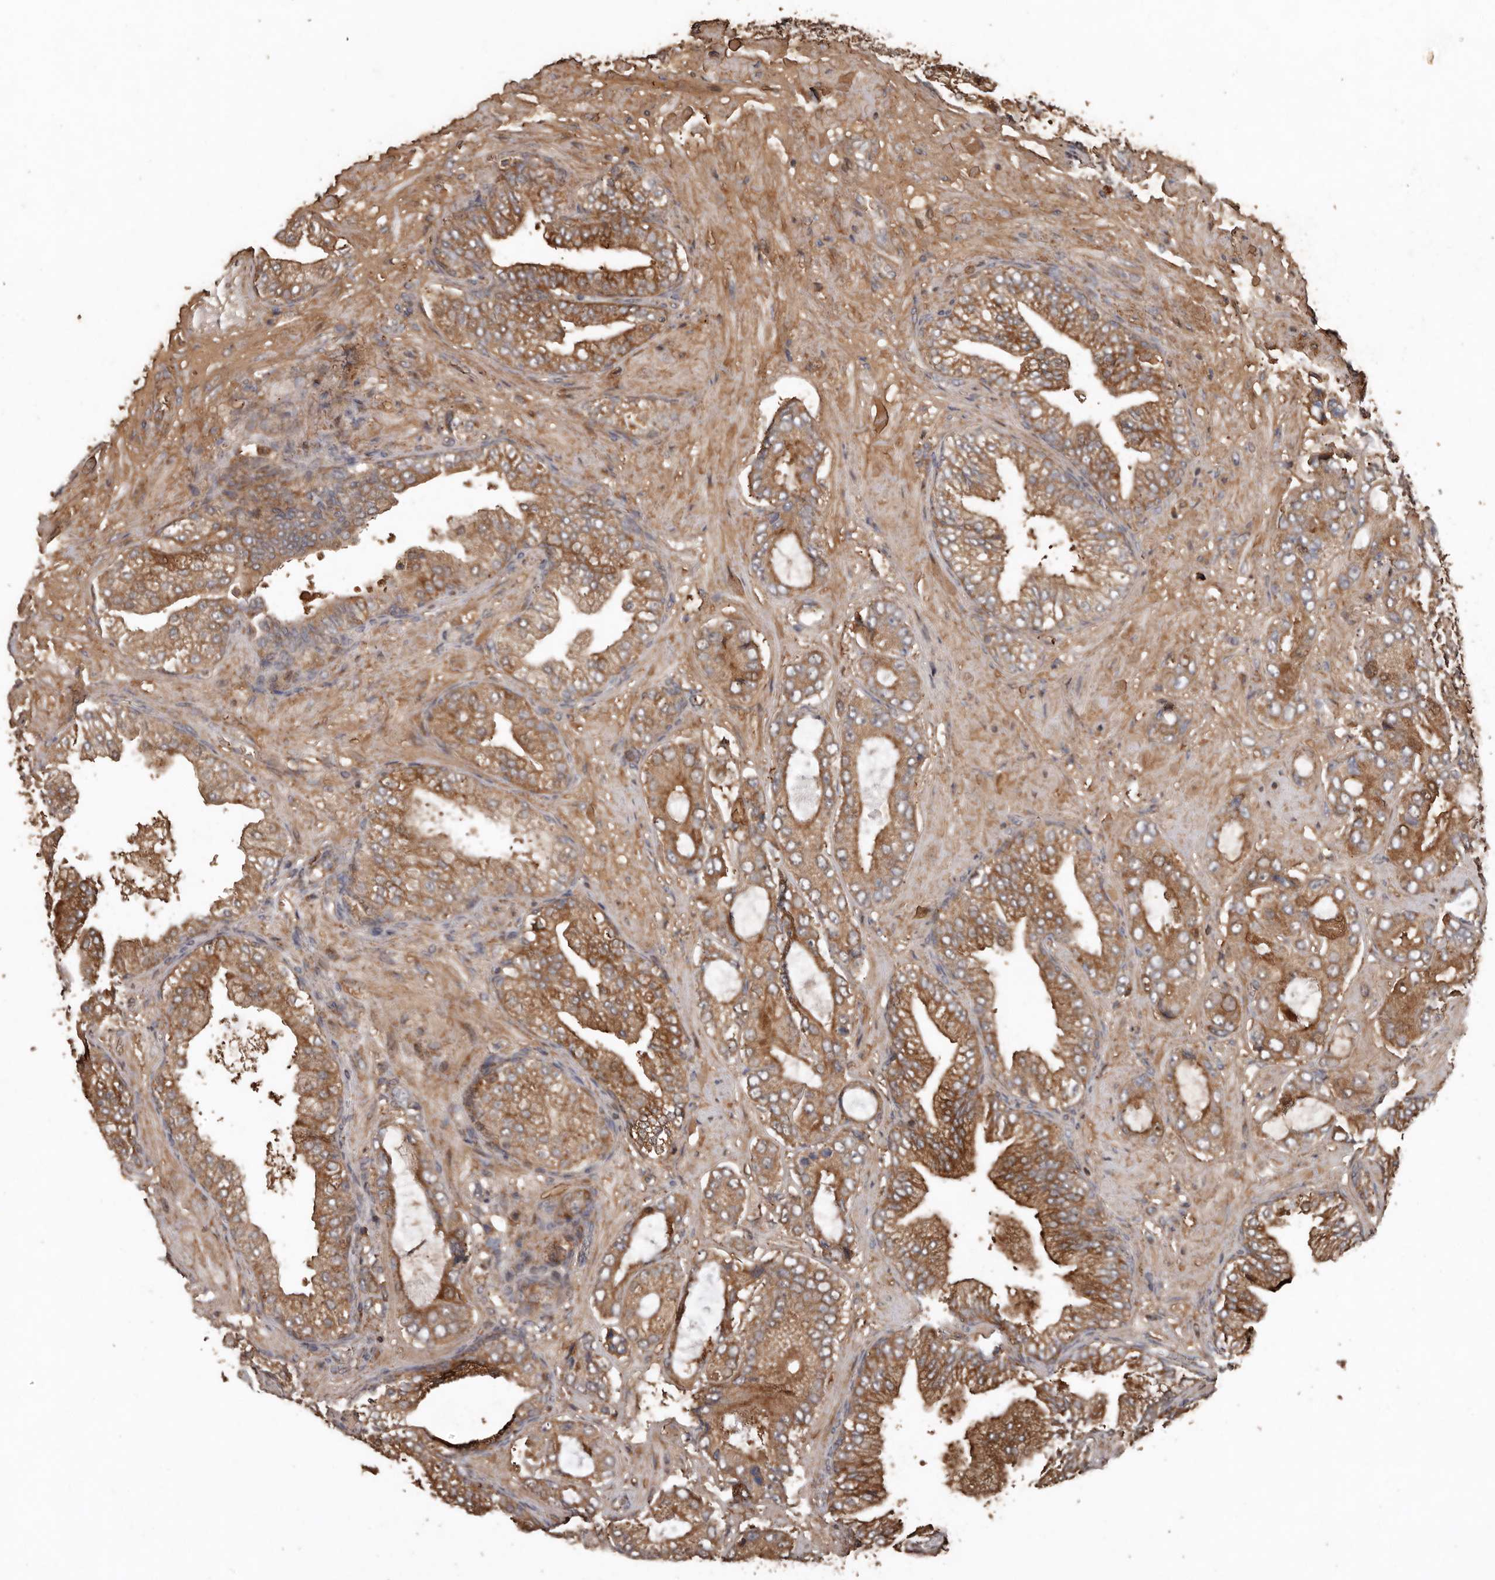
{"staining": {"intensity": "moderate", "quantity": ">75%", "location": "cytoplasmic/membranous"}, "tissue": "prostate cancer", "cell_type": "Tumor cells", "image_type": "cancer", "snomed": [{"axis": "morphology", "description": "Adenocarcinoma, High grade"}, {"axis": "topography", "description": "Prostate"}], "caption": "Prostate high-grade adenocarcinoma stained for a protein (brown) displays moderate cytoplasmic/membranous positive staining in about >75% of tumor cells.", "gene": "RANBP17", "patient": {"sex": "male", "age": 59}}